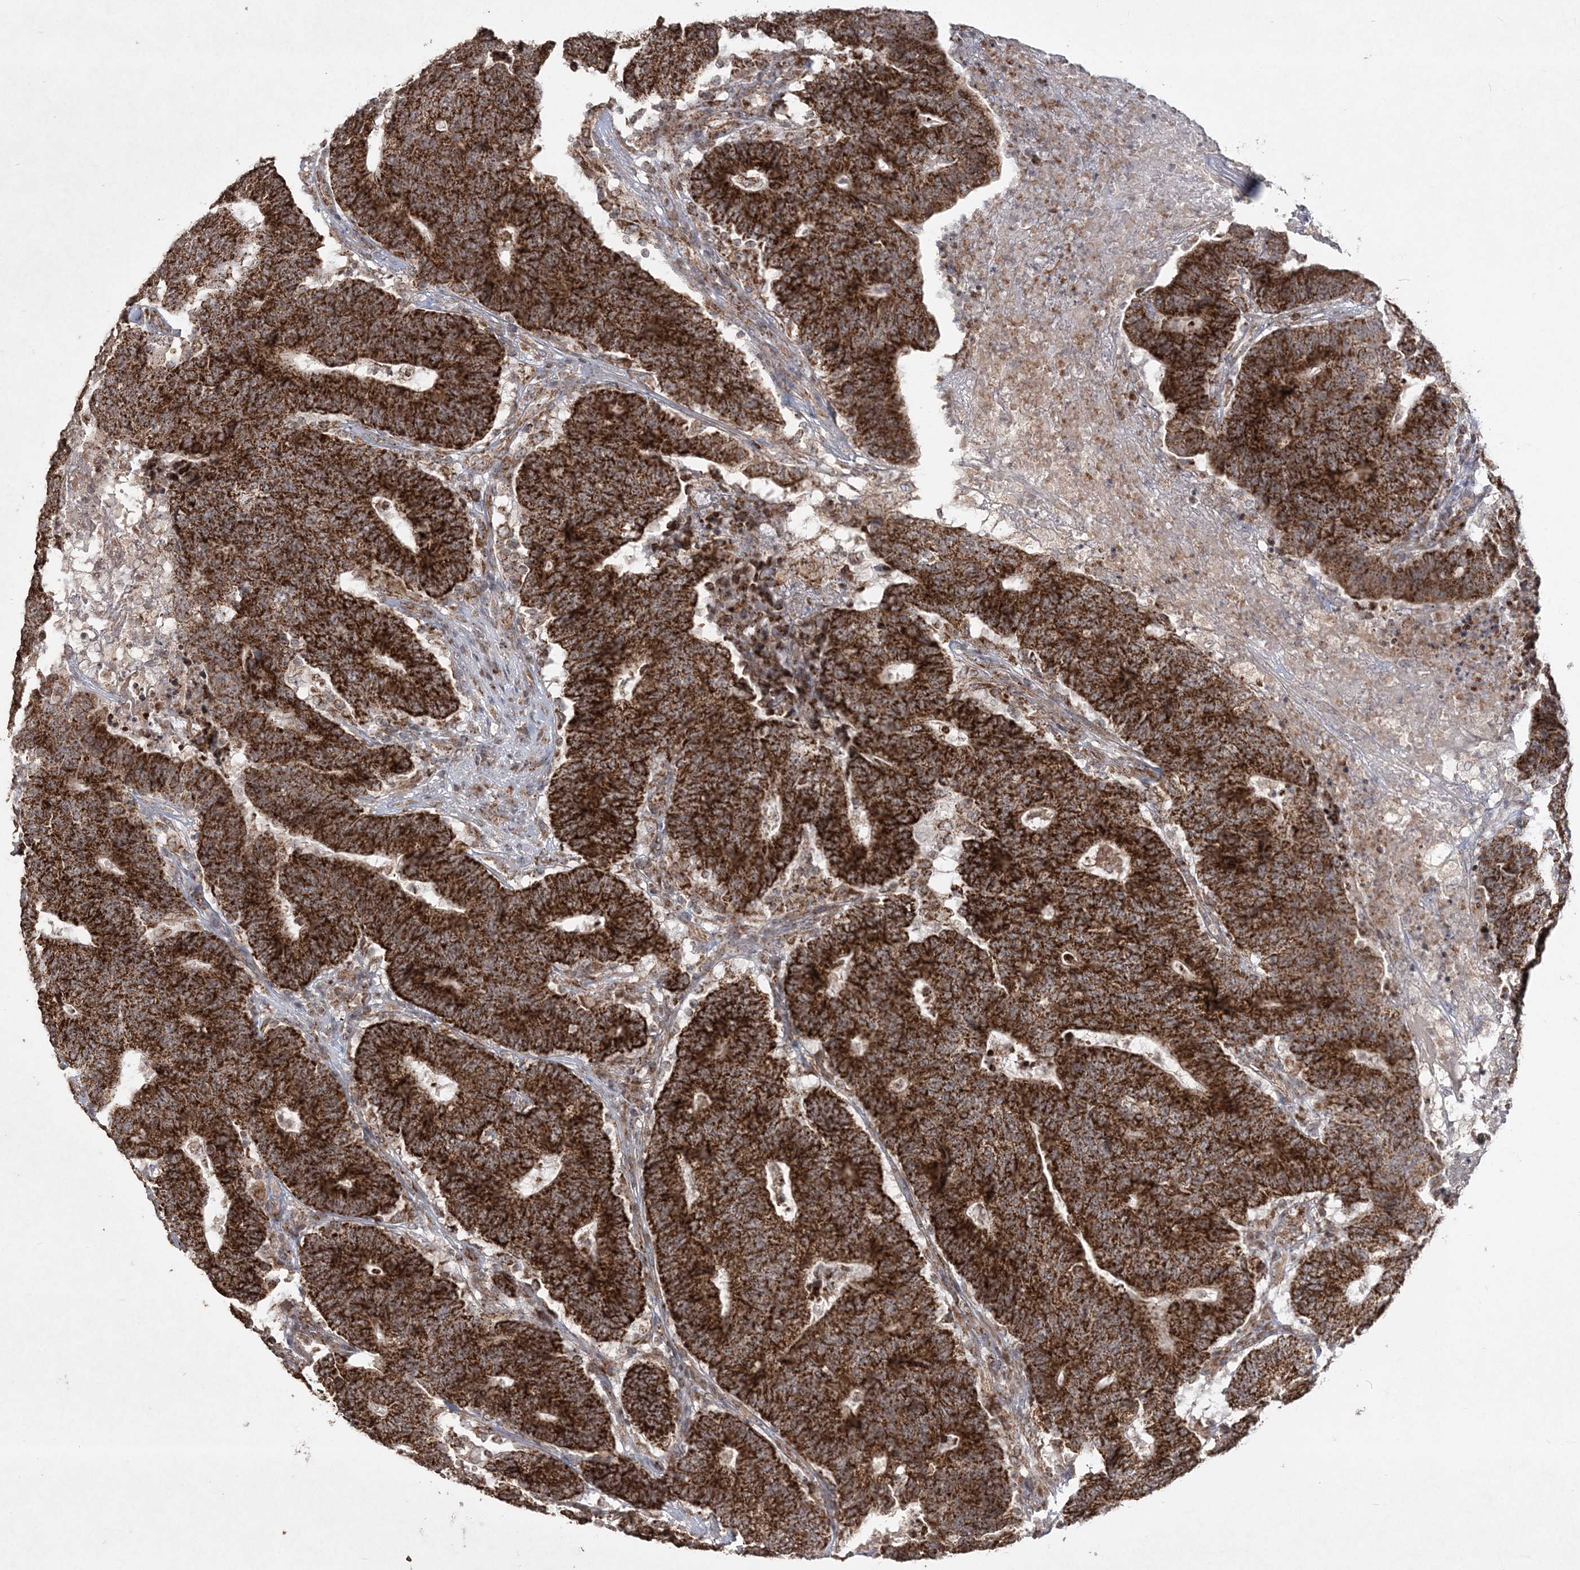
{"staining": {"intensity": "strong", "quantity": ">75%", "location": "cytoplasmic/membranous"}, "tissue": "colorectal cancer", "cell_type": "Tumor cells", "image_type": "cancer", "snomed": [{"axis": "morphology", "description": "Normal tissue, NOS"}, {"axis": "morphology", "description": "Adenocarcinoma, NOS"}, {"axis": "topography", "description": "Colon"}], "caption": "This is a micrograph of IHC staining of colorectal cancer, which shows strong positivity in the cytoplasmic/membranous of tumor cells.", "gene": "LRPPRC", "patient": {"sex": "female", "age": 75}}